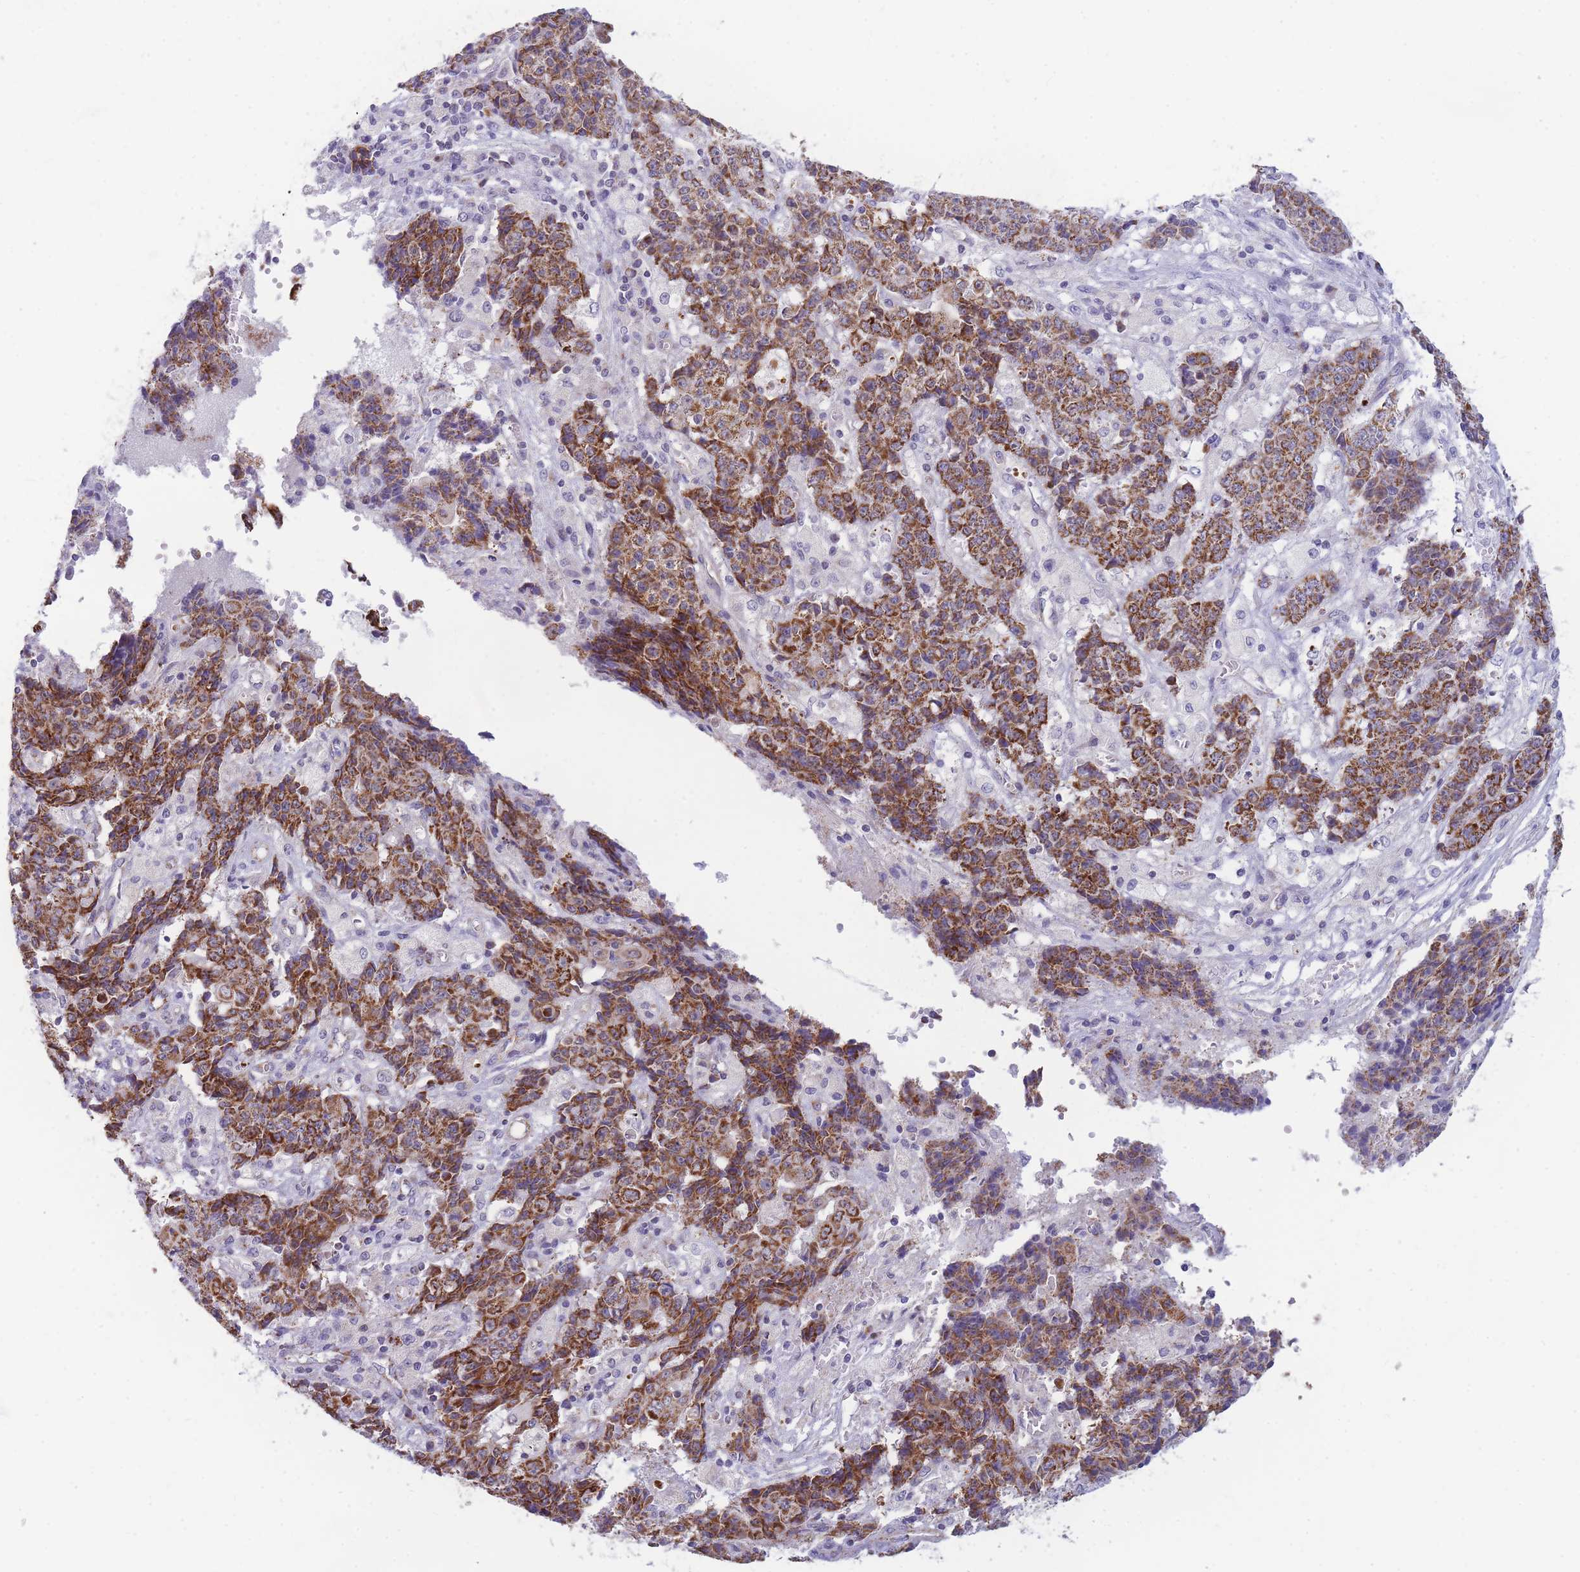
{"staining": {"intensity": "strong", "quantity": ">75%", "location": "cytoplasmic/membranous"}, "tissue": "ovarian cancer", "cell_type": "Tumor cells", "image_type": "cancer", "snomed": [{"axis": "morphology", "description": "Carcinoma, endometroid"}, {"axis": "topography", "description": "Ovary"}], "caption": "DAB immunohistochemical staining of ovarian cancer (endometroid carcinoma) displays strong cytoplasmic/membranous protein expression in about >75% of tumor cells.", "gene": "DDX49", "patient": {"sex": "female", "age": 42}}